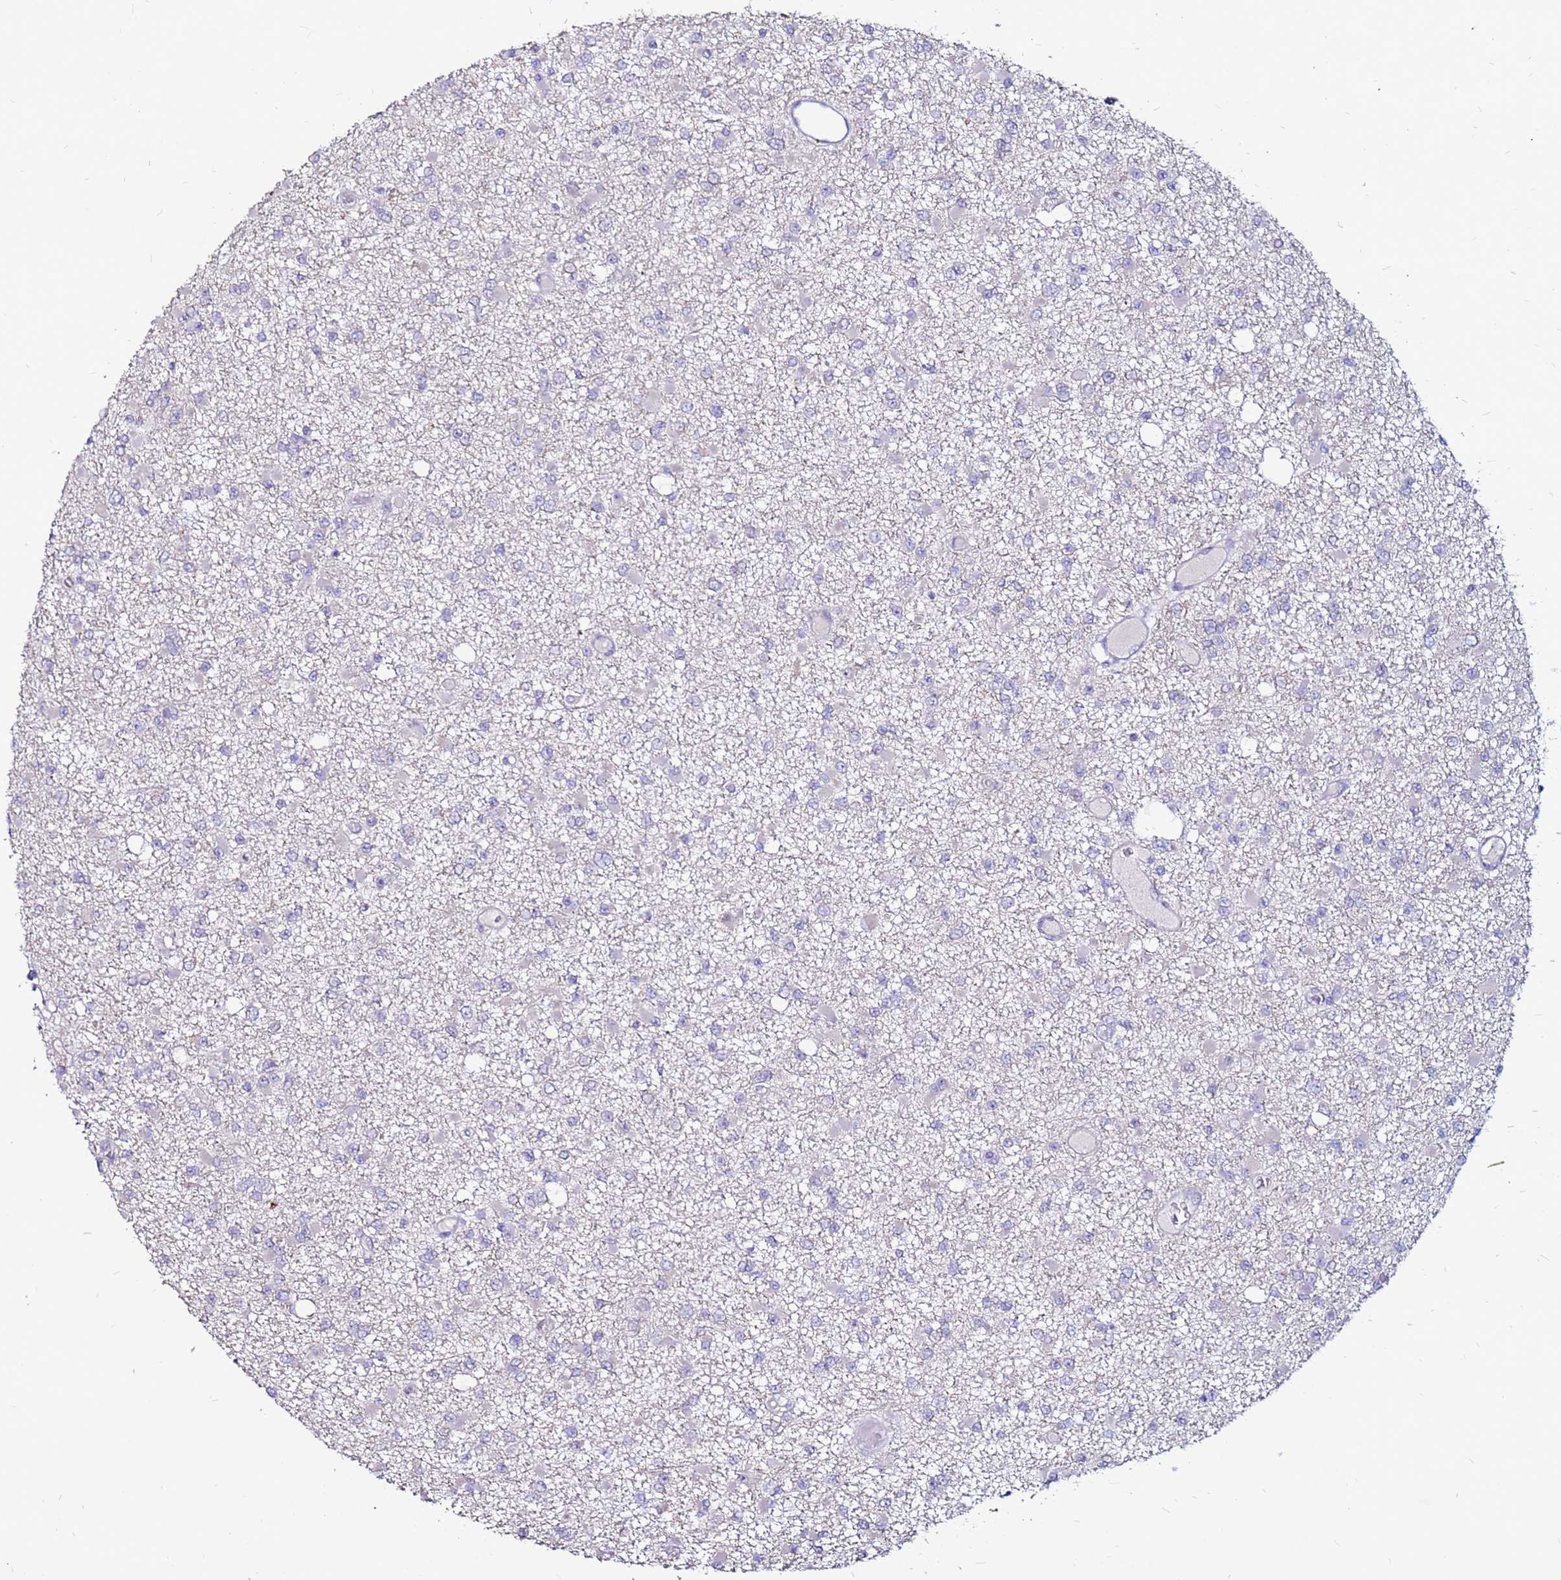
{"staining": {"intensity": "negative", "quantity": "none", "location": "none"}, "tissue": "glioma", "cell_type": "Tumor cells", "image_type": "cancer", "snomed": [{"axis": "morphology", "description": "Glioma, malignant, Low grade"}, {"axis": "topography", "description": "Brain"}], "caption": "IHC of glioma shows no positivity in tumor cells.", "gene": "SLC44A3", "patient": {"sex": "female", "age": 22}}